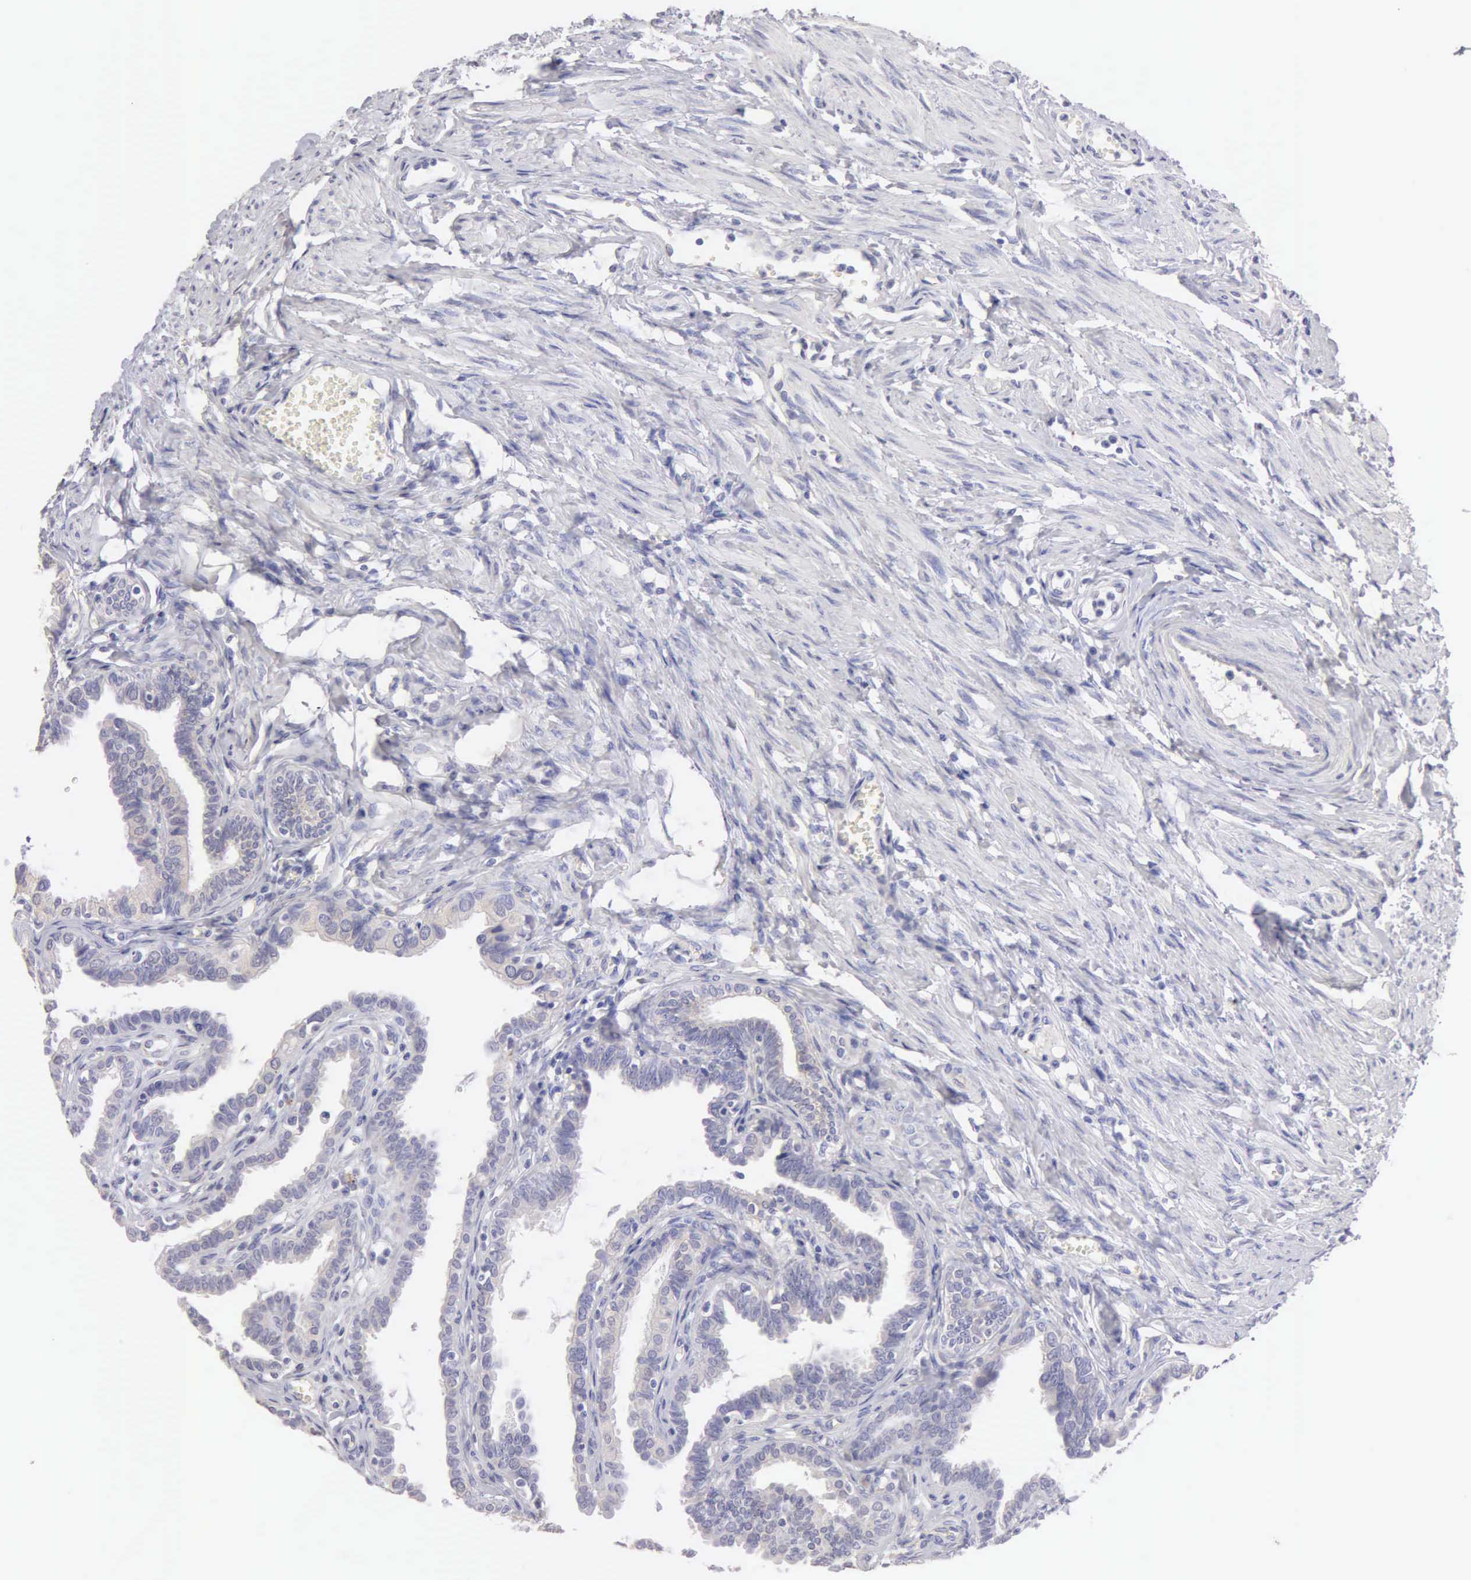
{"staining": {"intensity": "negative", "quantity": "none", "location": "none"}, "tissue": "fallopian tube", "cell_type": "Glandular cells", "image_type": "normal", "snomed": [{"axis": "morphology", "description": "Normal tissue, NOS"}, {"axis": "topography", "description": "Fallopian tube"}], "caption": "DAB immunohistochemical staining of benign human fallopian tube displays no significant positivity in glandular cells.", "gene": "APP", "patient": {"sex": "female", "age": 67}}